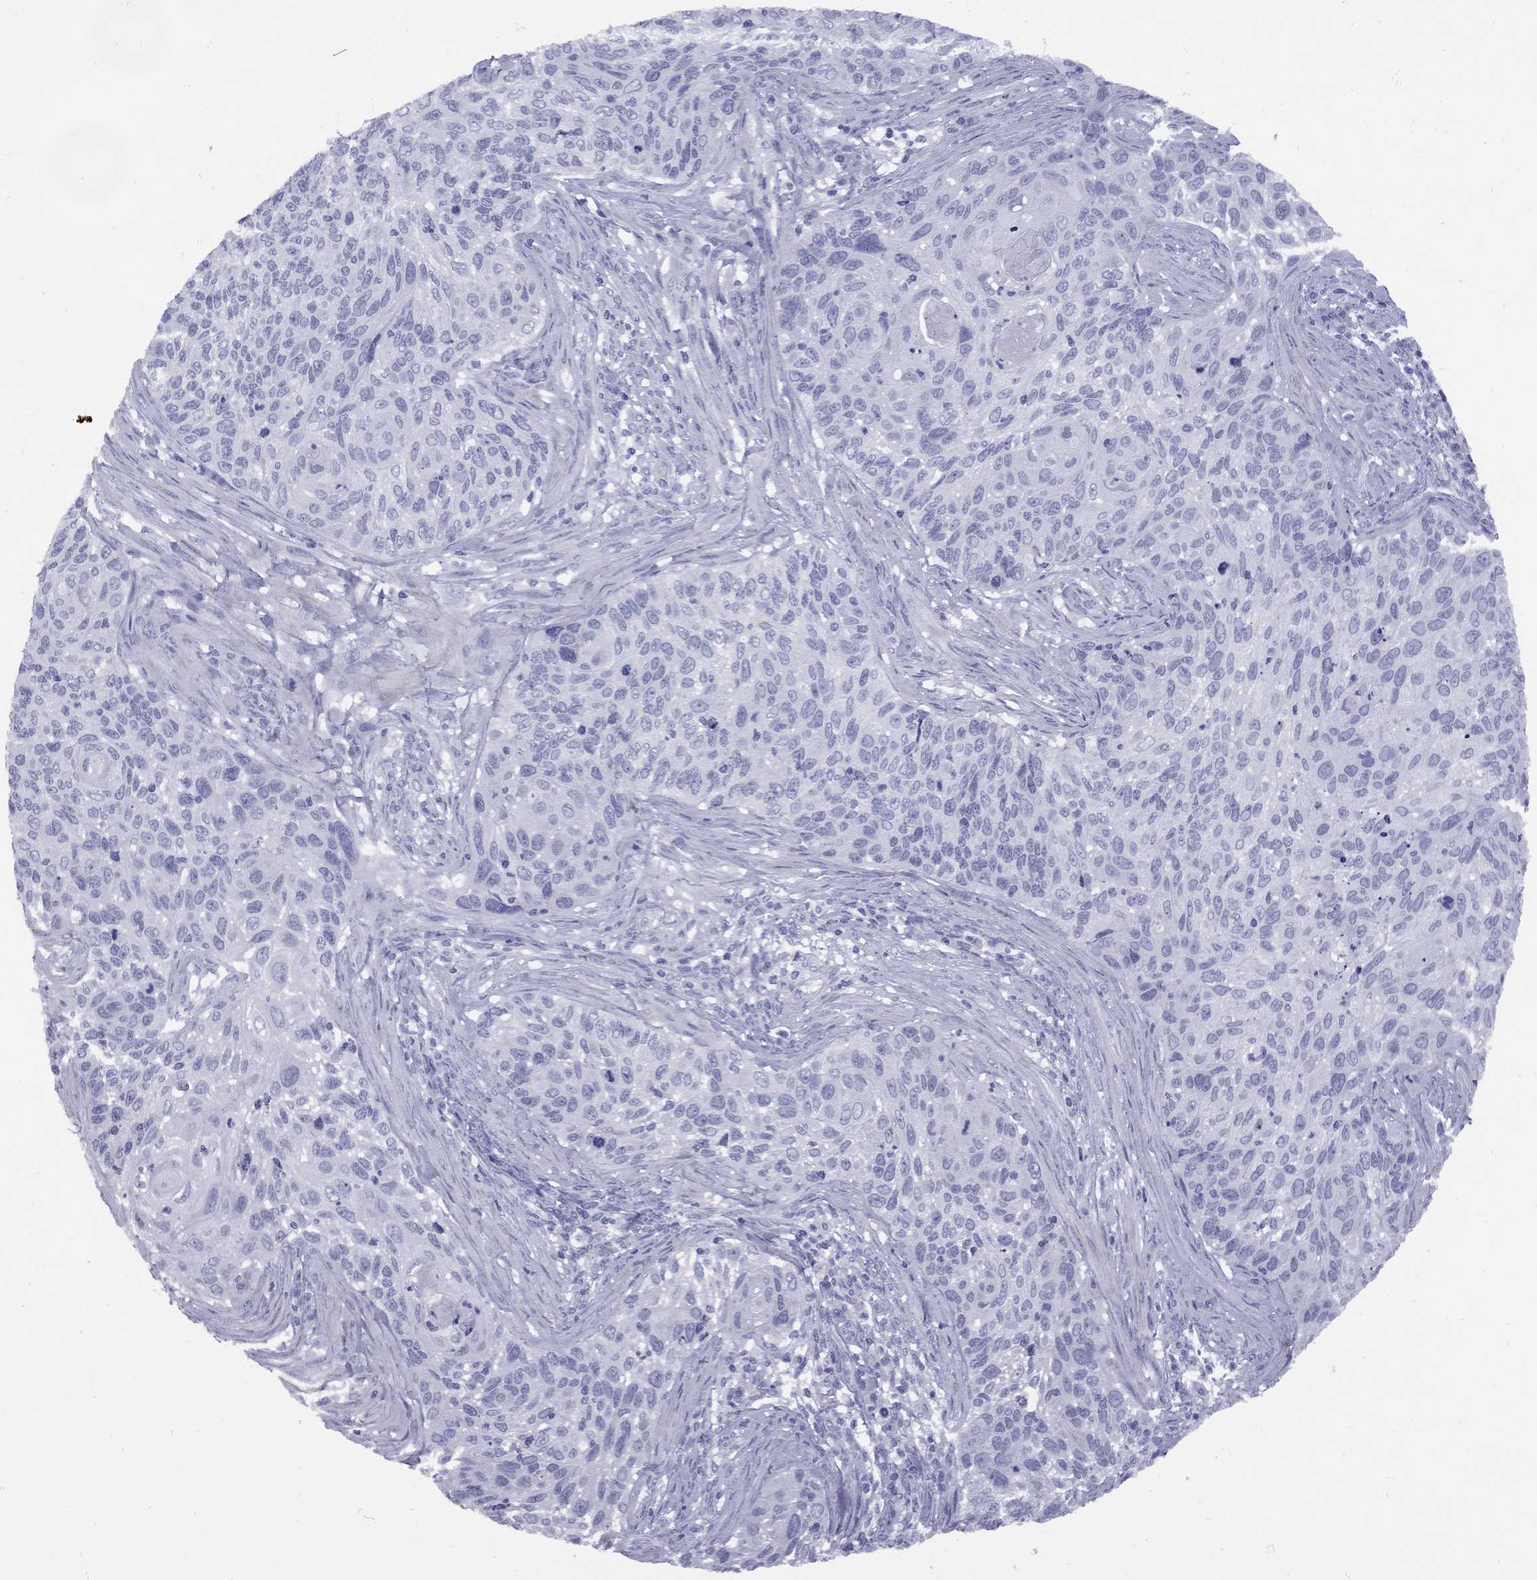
{"staining": {"intensity": "negative", "quantity": "none", "location": "none"}, "tissue": "cervical cancer", "cell_type": "Tumor cells", "image_type": "cancer", "snomed": [{"axis": "morphology", "description": "Squamous cell carcinoma, NOS"}, {"axis": "topography", "description": "Cervix"}], "caption": "Tumor cells are negative for brown protein staining in cervical squamous cell carcinoma.", "gene": "EPPIN", "patient": {"sex": "female", "age": 70}}